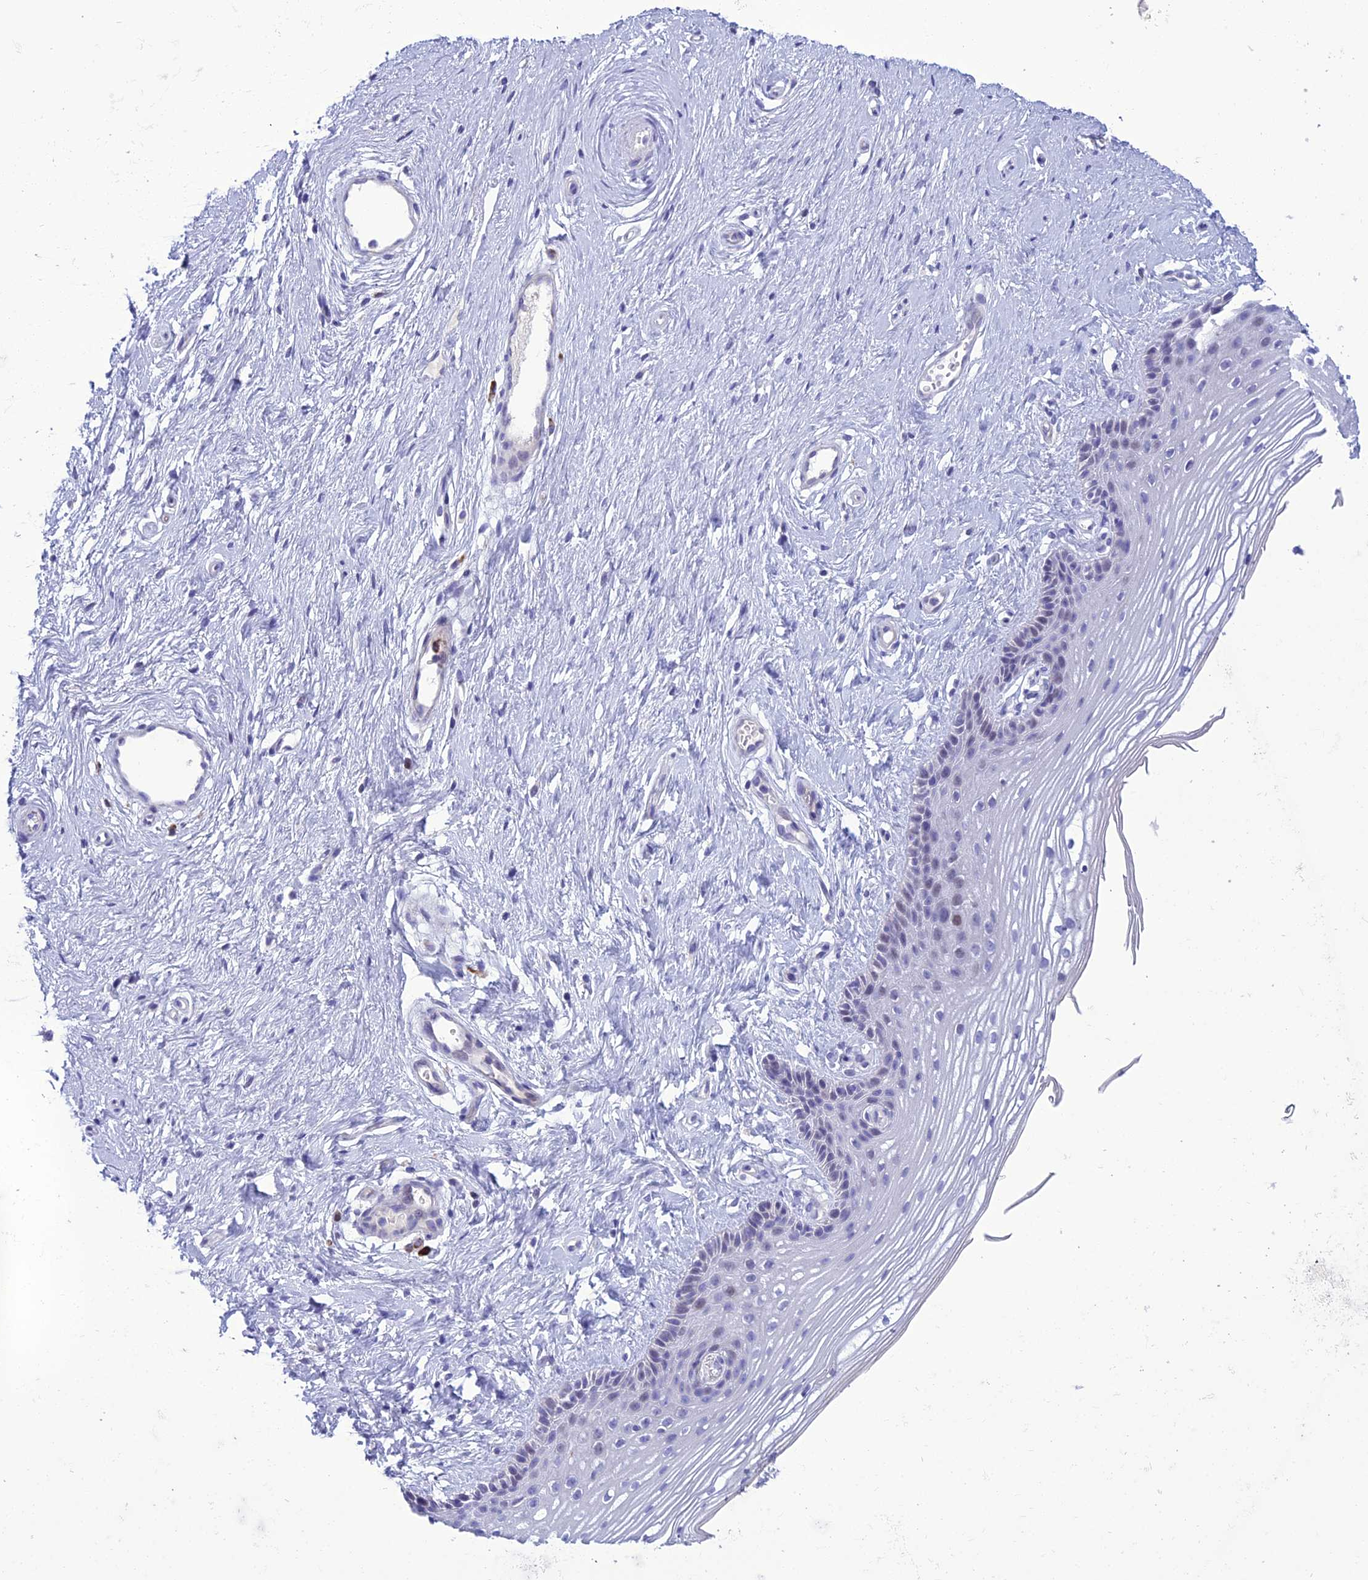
{"staining": {"intensity": "negative", "quantity": "none", "location": "none"}, "tissue": "vagina", "cell_type": "Squamous epithelial cells", "image_type": "normal", "snomed": [{"axis": "morphology", "description": "Normal tissue, NOS"}, {"axis": "topography", "description": "Vagina"}], "caption": "DAB immunohistochemical staining of unremarkable human vagina shows no significant expression in squamous epithelial cells.", "gene": "CRB2", "patient": {"sex": "female", "age": 46}}